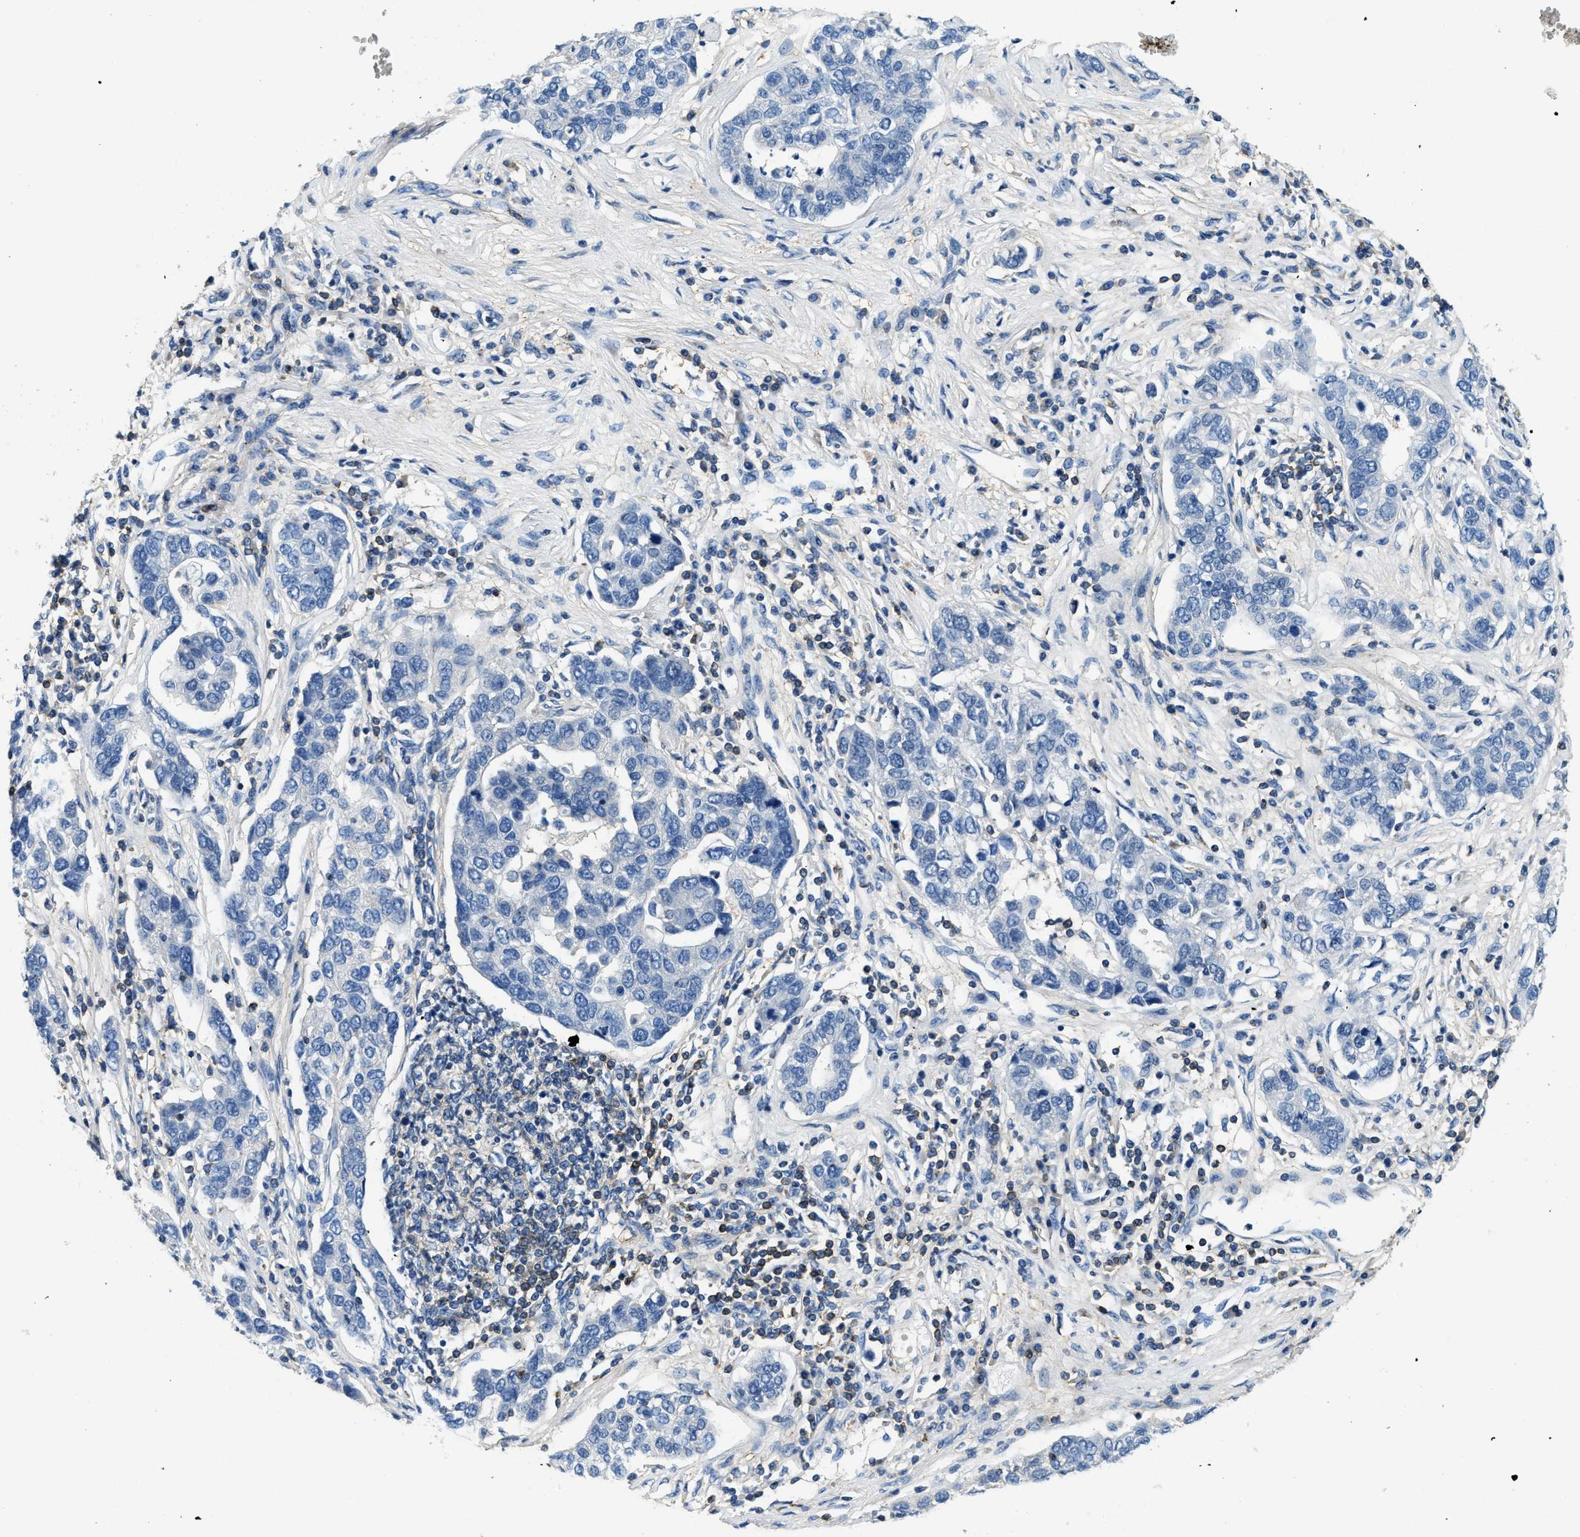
{"staining": {"intensity": "negative", "quantity": "none", "location": "none"}, "tissue": "pancreatic cancer", "cell_type": "Tumor cells", "image_type": "cancer", "snomed": [{"axis": "morphology", "description": "Adenocarcinoma, NOS"}, {"axis": "topography", "description": "Pancreas"}], "caption": "High power microscopy micrograph of an immunohistochemistry (IHC) photomicrograph of pancreatic adenocarcinoma, revealing no significant expression in tumor cells.", "gene": "MYO1G", "patient": {"sex": "female", "age": 61}}